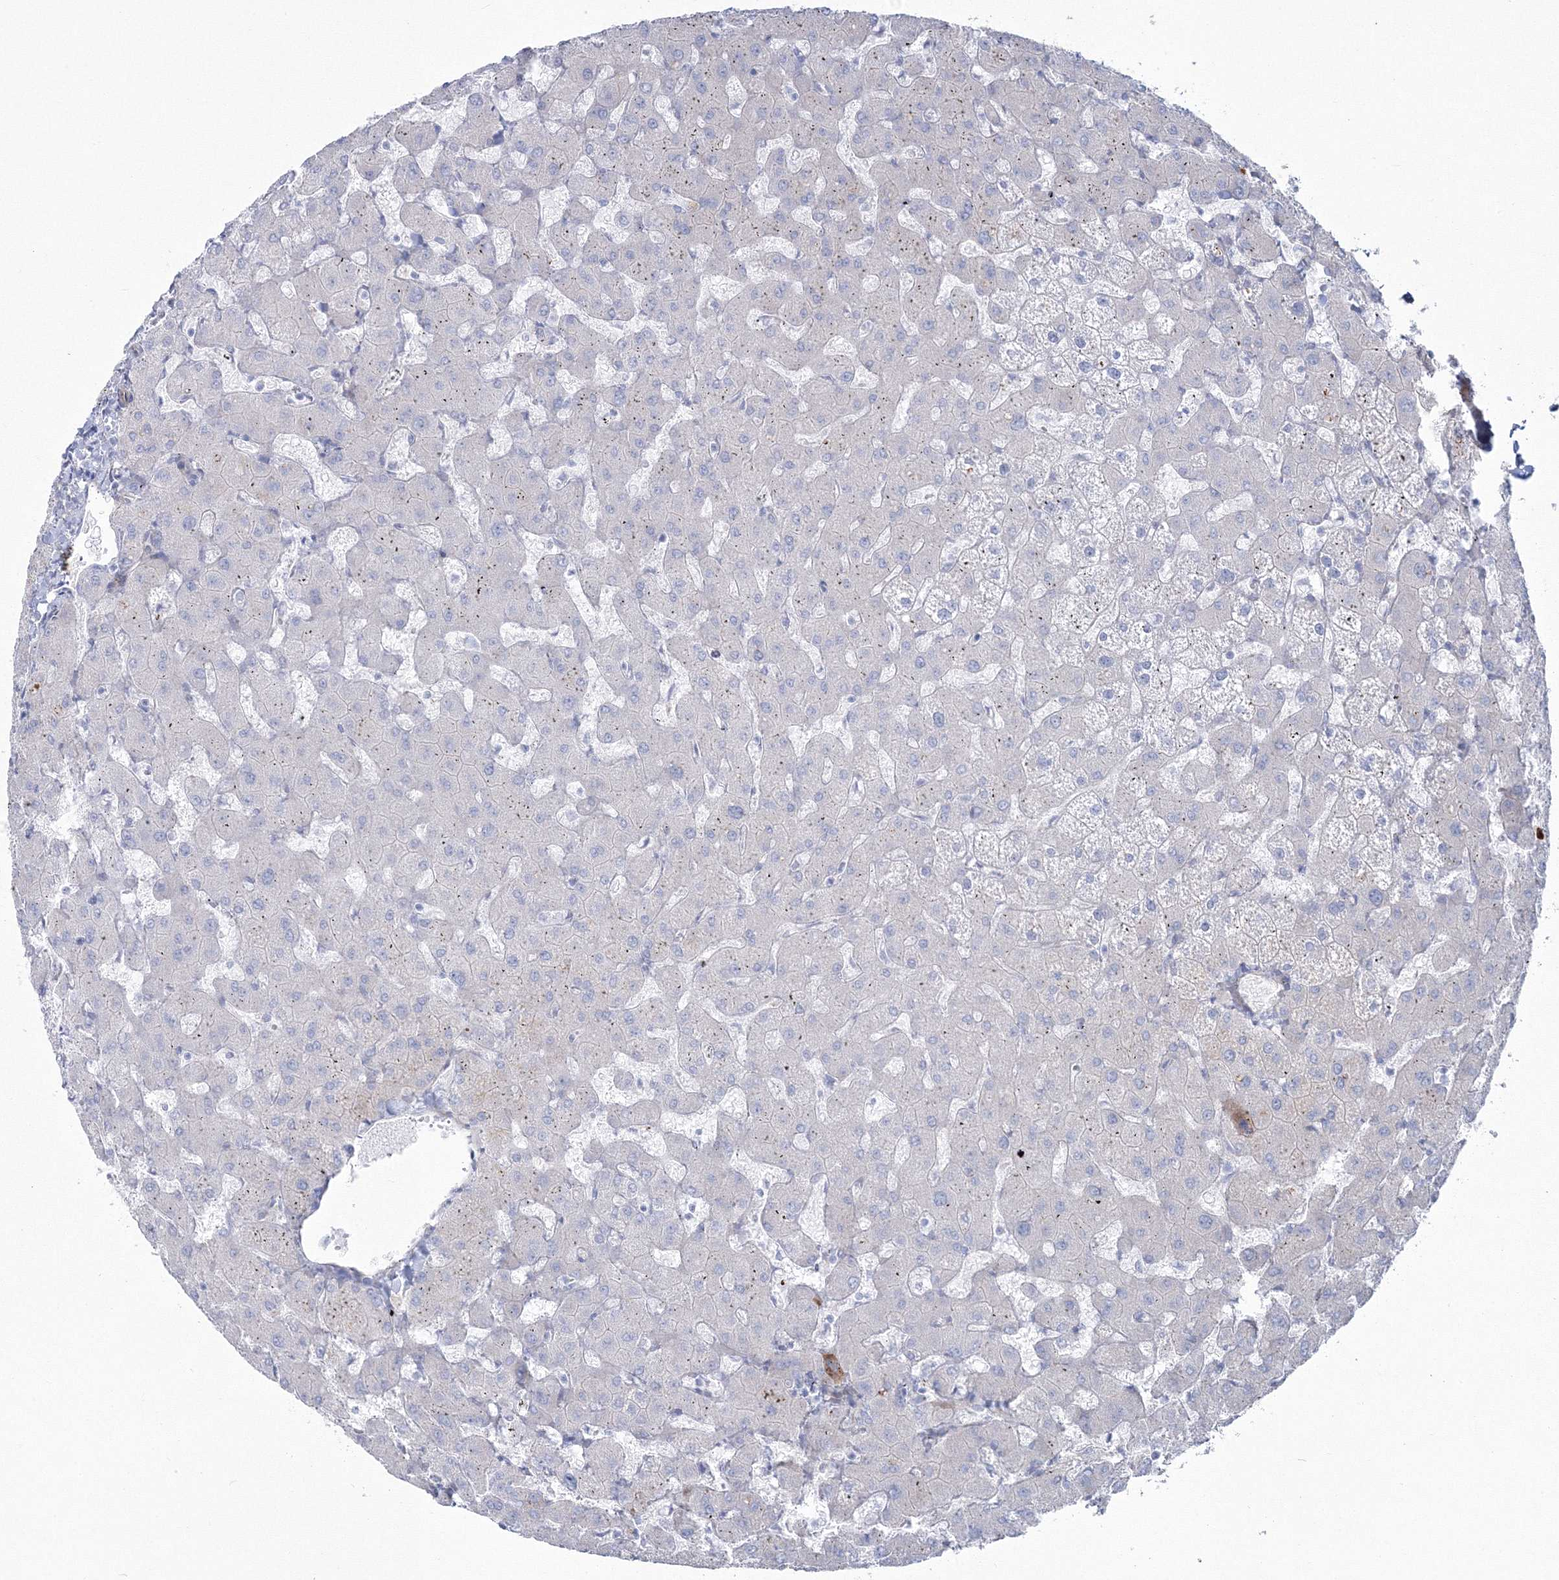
{"staining": {"intensity": "negative", "quantity": "none", "location": "none"}, "tissue": "liver", "cell_type": "Cholangiocytes", "image_type": "normal", "snomed": [{"axis": "morphology", "description": "Normal tissue, NOS"}, {"axis": "topography", "description": "Liver"}], "caption": "This is a micrograph of immunohistochemistry staining of unremarkable liver, which shows no staining in cholangiocytes.", "gene": "HYAL2", "patient": {"sex": "female", "age": 63}}